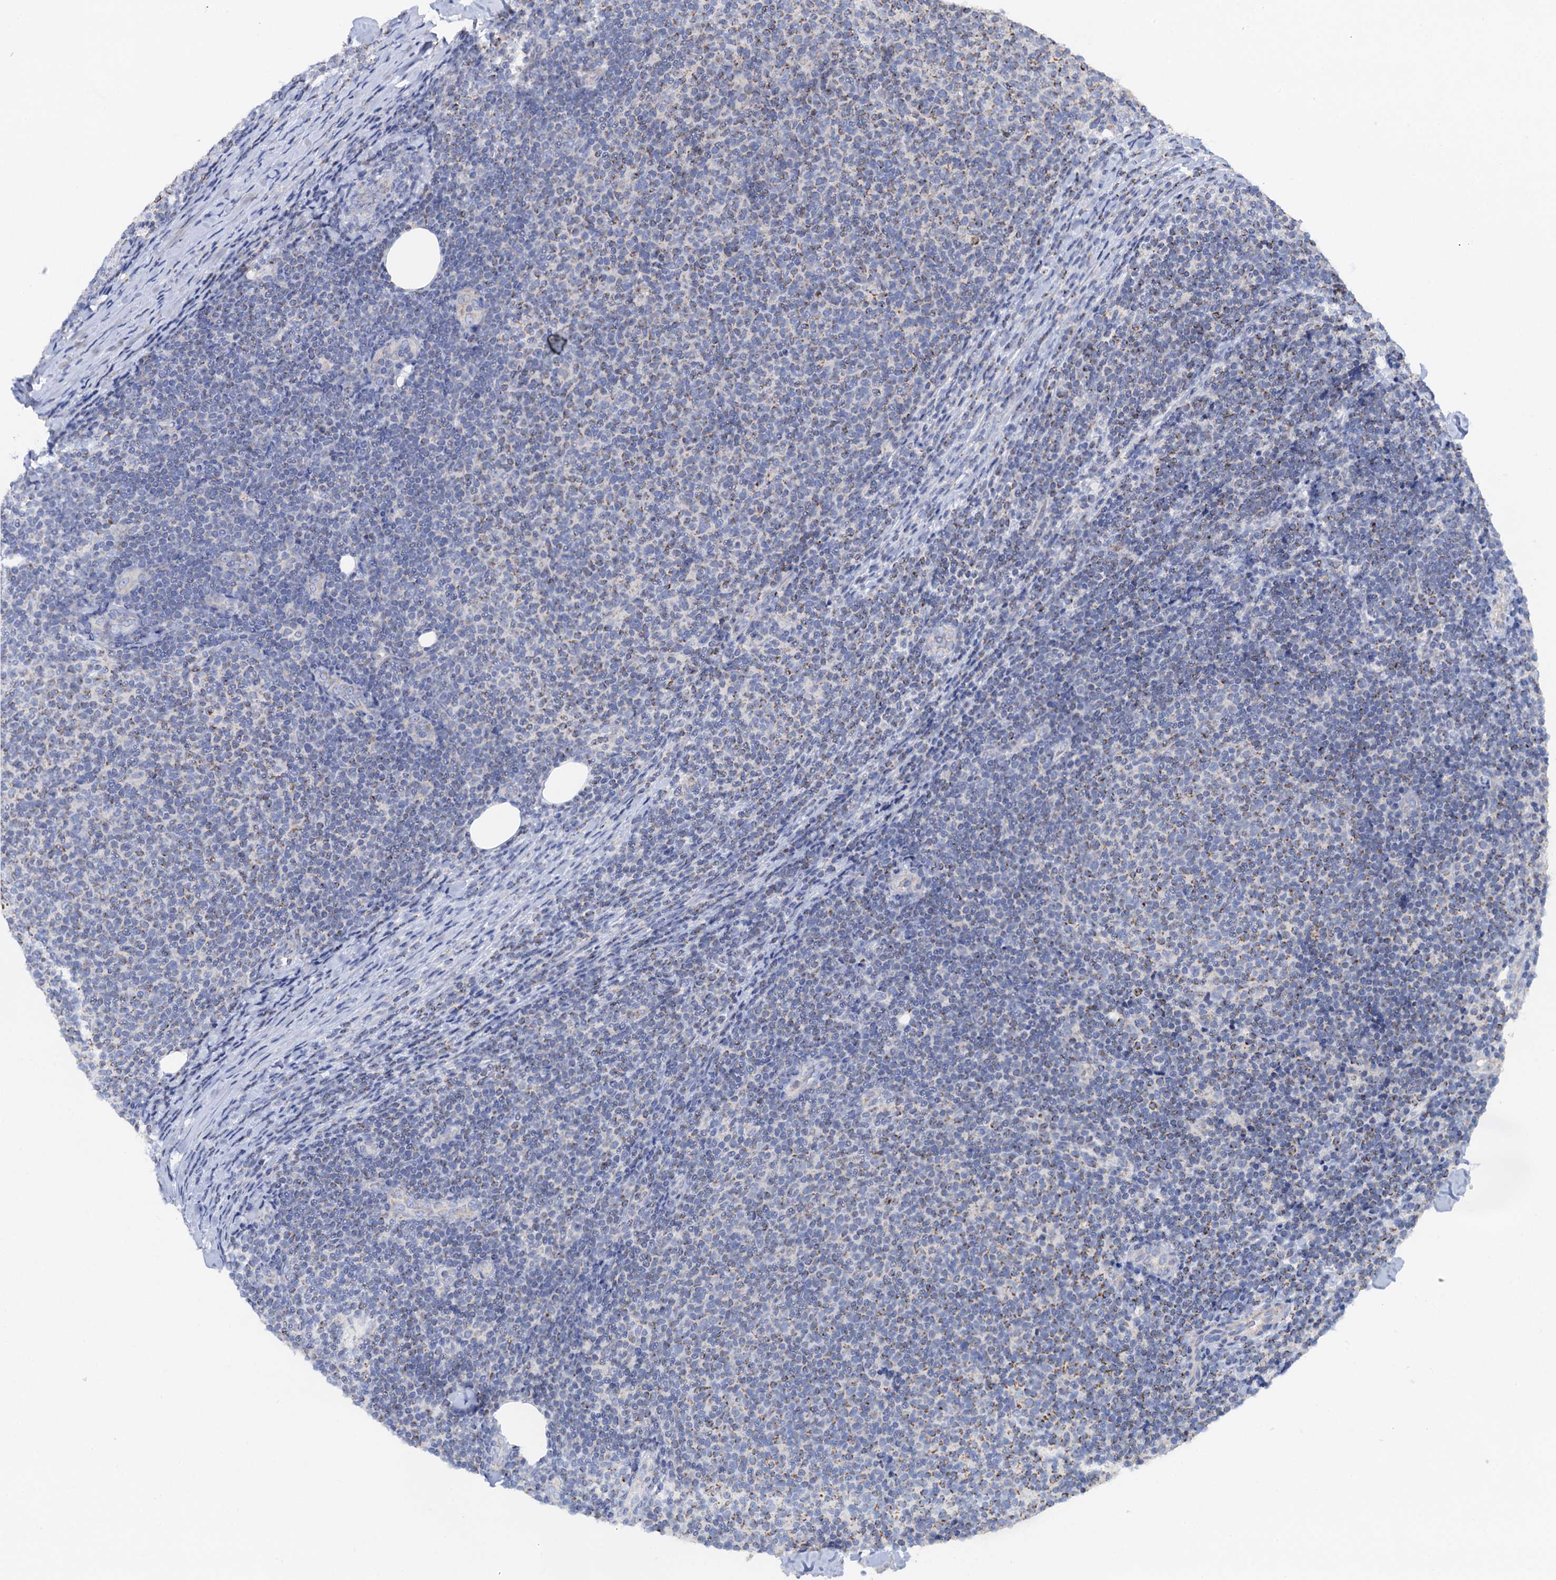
{"staining": {"intensity": "weak", "quantity": "<25%", "location": "cytoplasmic/membranous"}, "tissue": "lymphoma", "cell_type": "Tumor cells", "image_type": "cancer", "snomed": [{"axis": "morphology", "description": "Malignant lymphoma, non-Hodgkin's type, Low grade"}, {"axis": "topography", "description": "Lymph node"}], "caption": "IHC of human lymphoma displays no expression in tumor cells. Nuclei are stained in blue.", "gene": "MRPL48", "patient": {"sex": "male", "age": 66}}